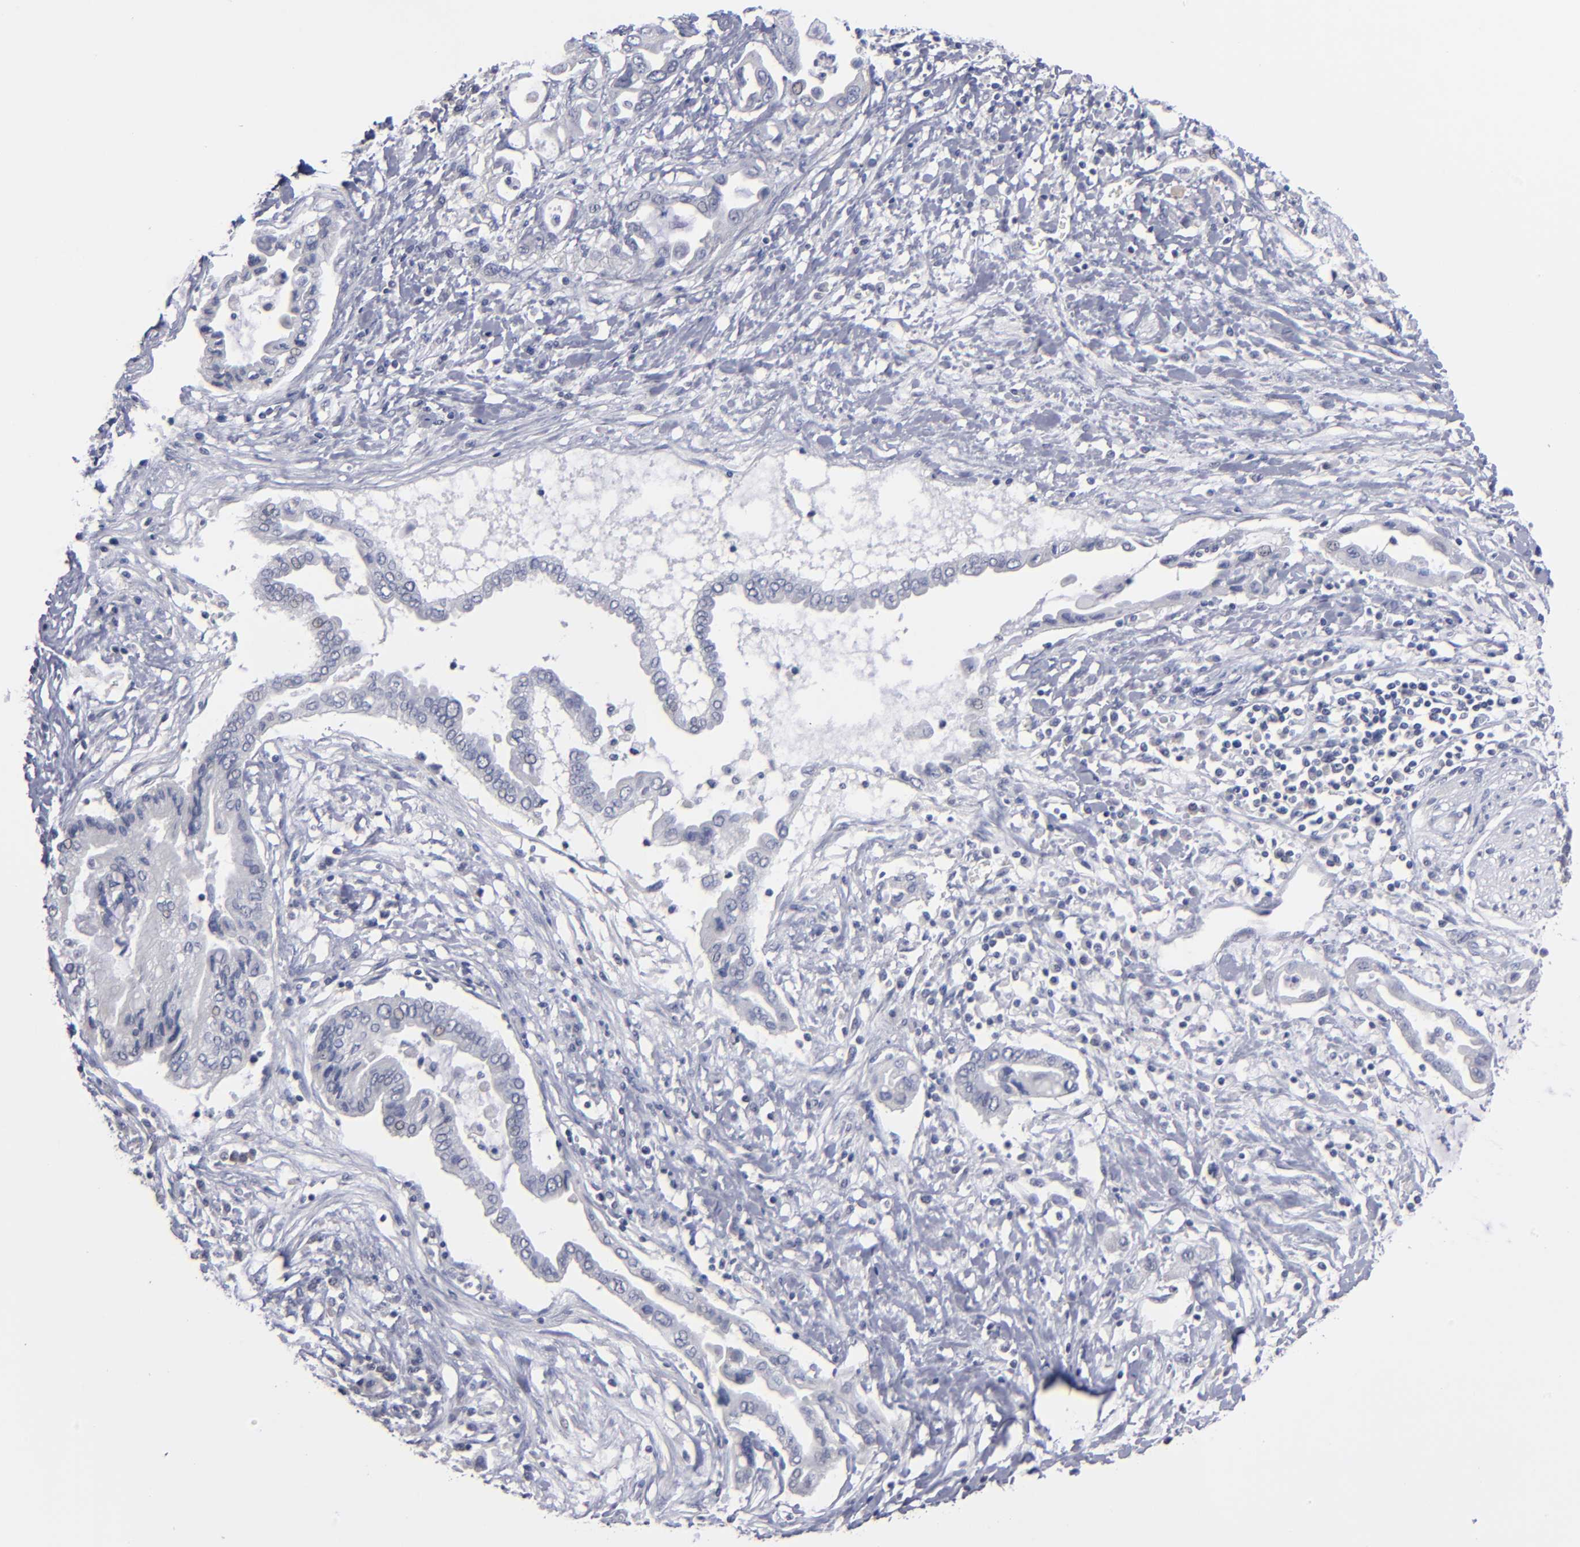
{"staining": {"intensity": "negative", "quantity": "none", "location": "none"}, "tissue": "pancreatic cancer", "cell_type": "Tumor cells", "image_type": "cancer", "snomed": [{"axis": "morphology", "description": "Adenocarcinoma, NOS"}, {"axis": "topography", "description": "Pancreas"}], "caption": "There is no significant expression in tumor cells of pancreatic cancer (adenocarcinoma).", "gene": "RPH3A", "patient": {"sex": "female", "age": 57}}